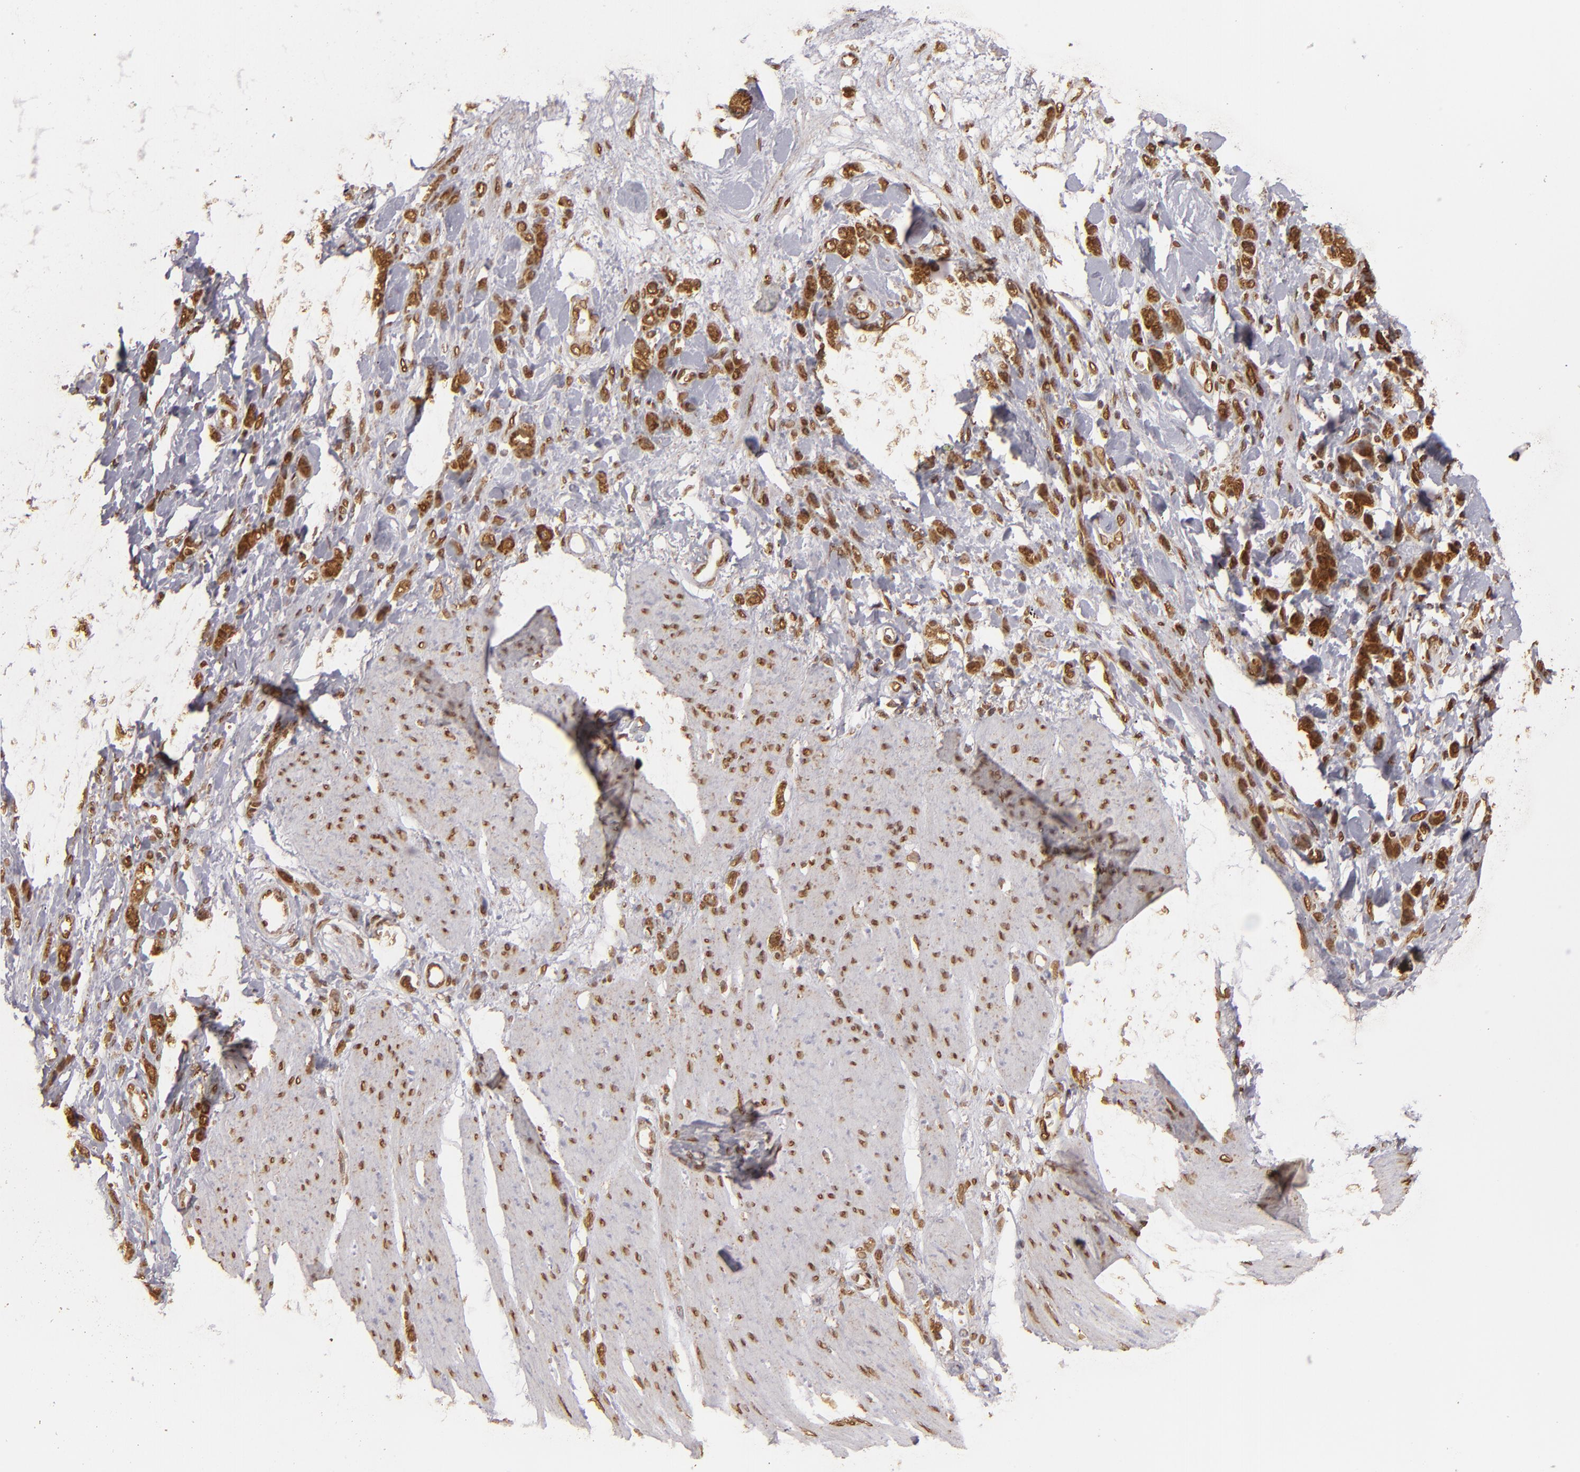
{"staining": {"intensity": "strong", "quantity": ">75%", "location": "nuclear"}, "tissue": "stomach cancer", "cell_type": "Tumor cells", "image_type": "cancer", "snomed": [{"axis": "morphology", "description": "Normal tissue, NOS"}, {"axis": "morphology", "description": "Adenocarcinoma, NOS"}, {"axis": "topography", "description": "Stomach"}], "caption": "High-power microscopy captured an immunohistochemistry histopathology image of adenocarcinoma (stomach), revealing strong nuclear expression in about >75% of tumor cells. The protein is stained brown, and the nuclei are stained in blue (DAB IHC with brightfield microscopy, high magnification).", "gene": "CUL3", "patient": {"sex": "male", "age": 82}}